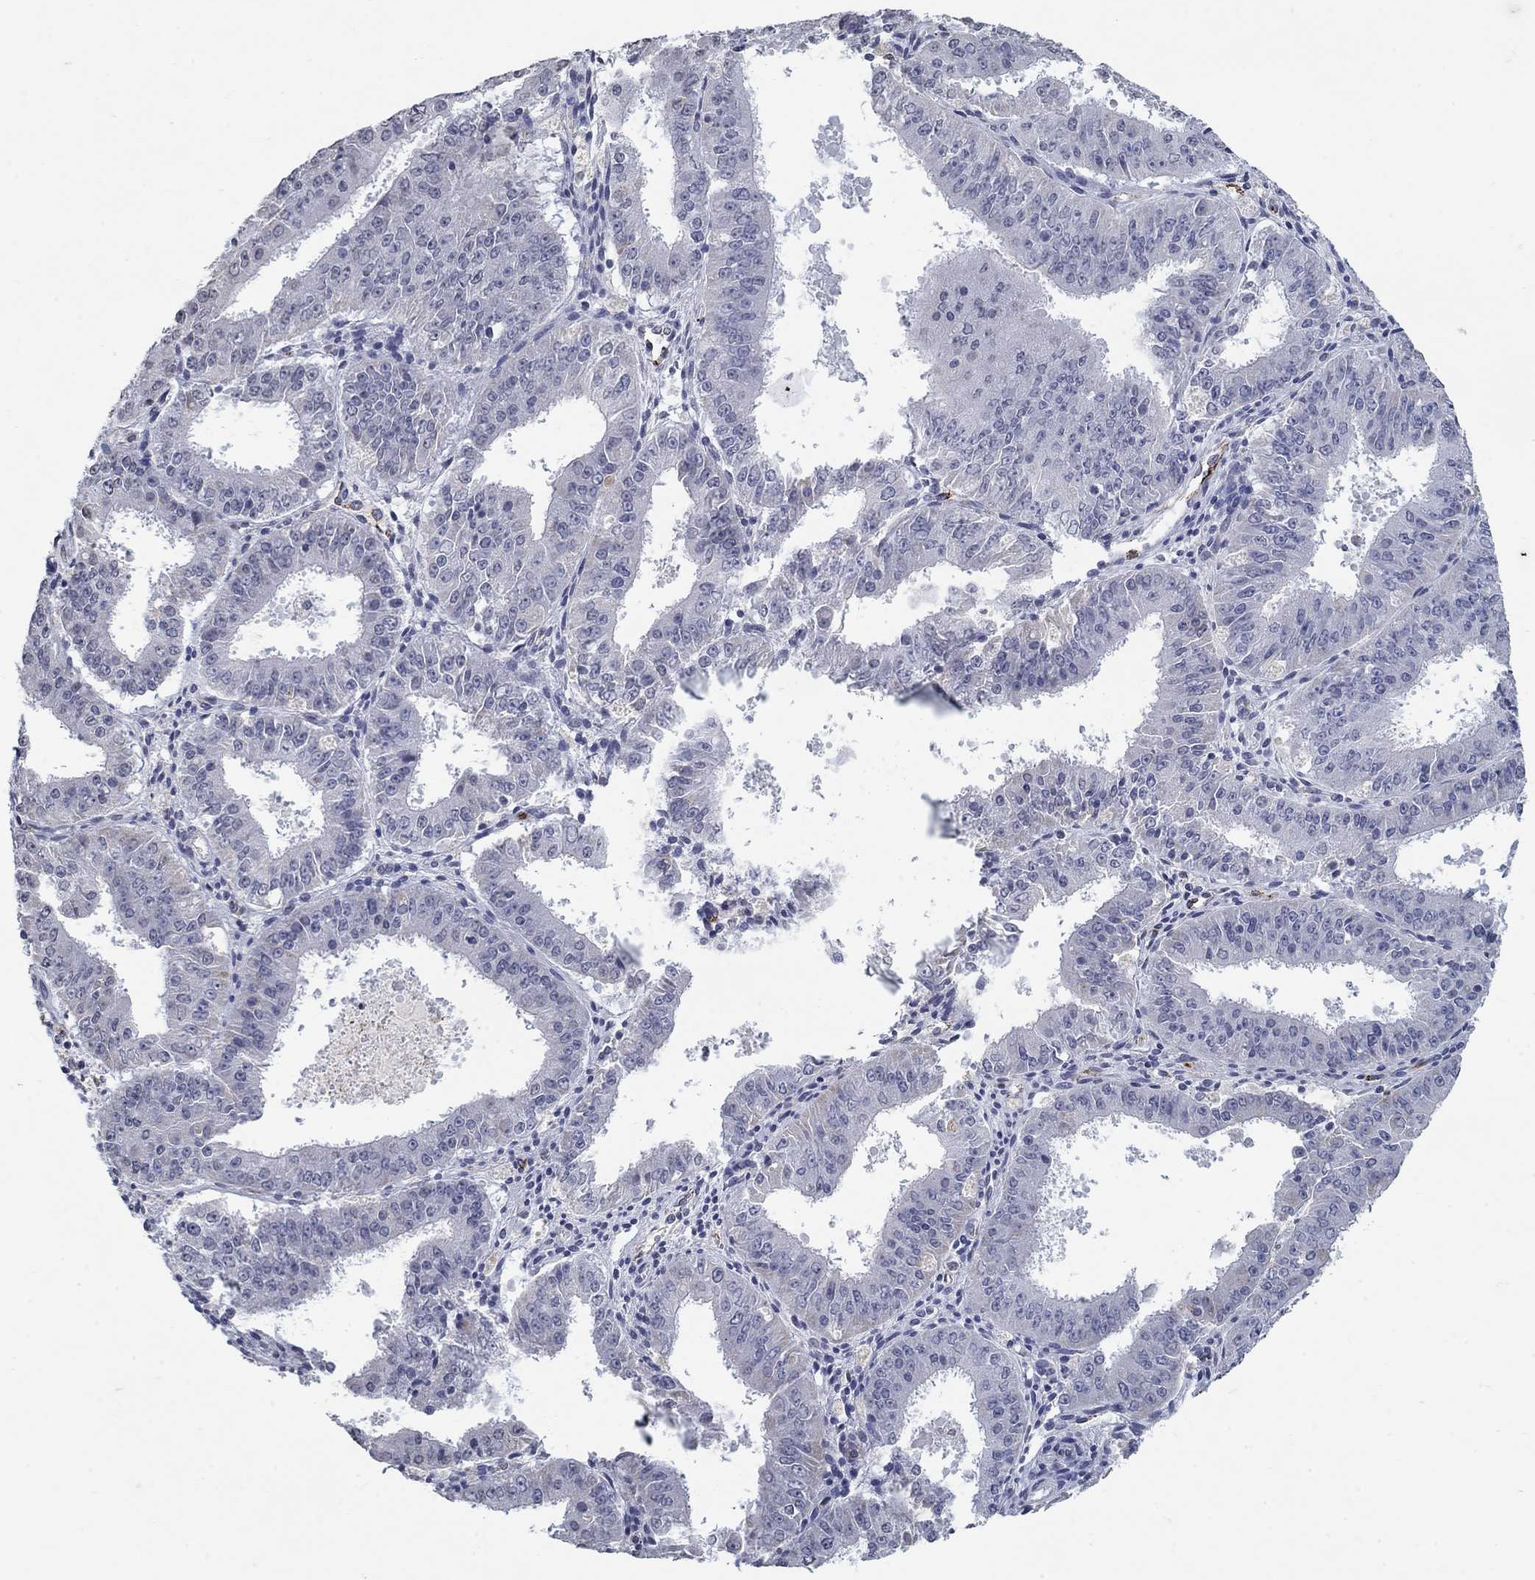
{"staining": {"intensity": "negative", "quantity": "none", "location": "none"}, "tissue": "ovarian cancer", "cell_type": "Tumor cells", "image_type": "cancer", "snomed": [{"axis": "morphology", "description": "Carcinoma, endometroid"}, {"axis": "topography", "description": "Ovary"}], "caption": "Immunohistochemistry (IHC) histopathology image of human ovarian endometroid carcinoma stained for a protein (brown), which displays no staining in tumor cells.", "gene": "TINAG", "patient": {"sex": "female", "age": 42}}